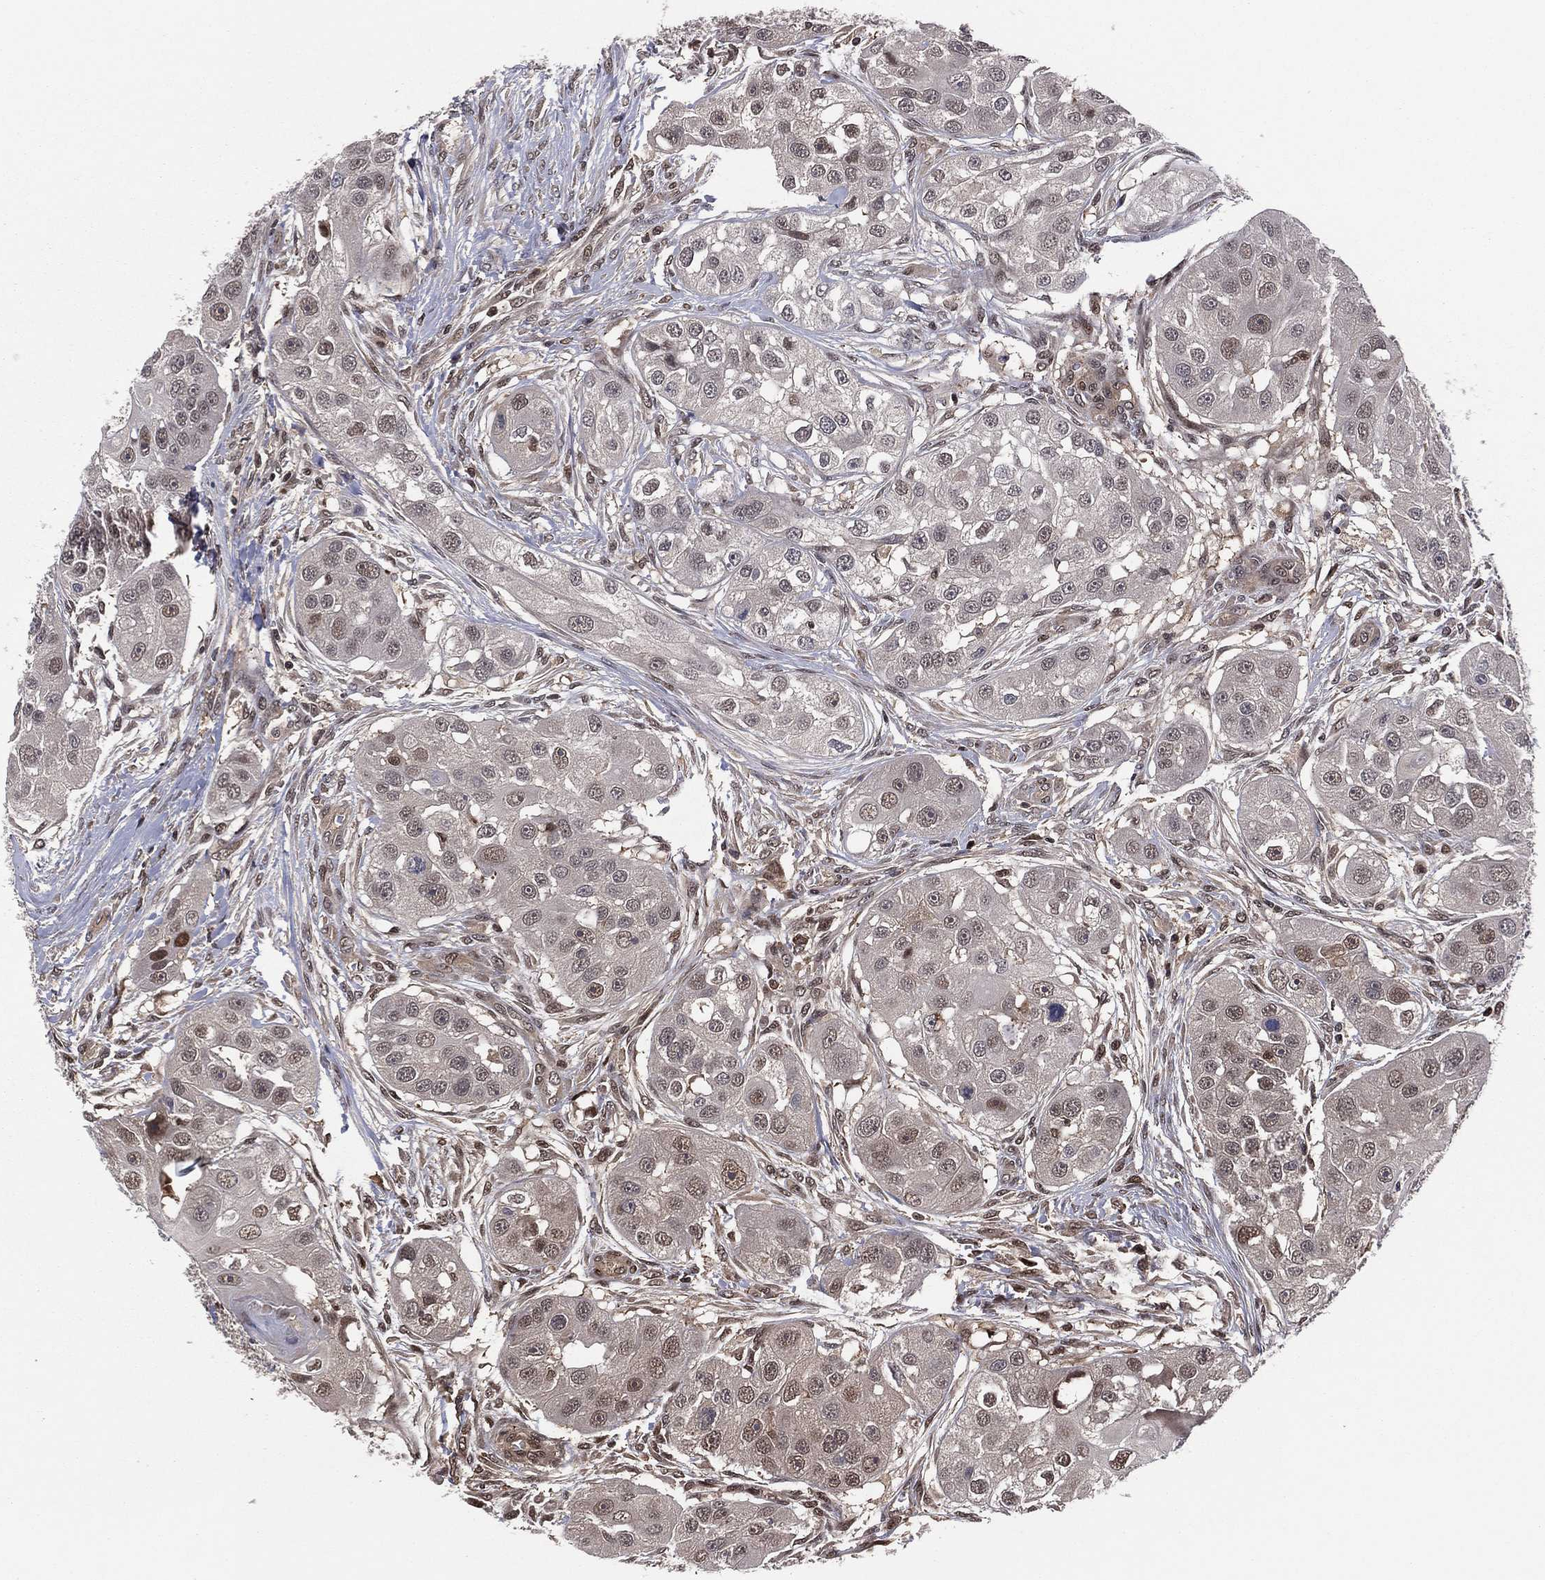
{"staining": {"intensity": "moderate", "quantity": "<25%", "location": "nuclear"}, "tissue": "head and neck cancer", "cell_type": "Tumor cells", "image_type": "cancer", "snomed": [{"axis": "morphology", "description": "Normal tissue, NOS"}, {"axis": "morphology", "description": "Squamous cell carcinoma, NOS"}, {"axis": "topography", "description": "Skeletal muscle"}, {"axis": "topography", "description": "Head-Neck"}], "caption": "There is low levels of moderate nuclear expression in tumor cells of head and neck cancer (squamous cell carcinoma), as demonstrated by immunohistochemical staining (brown color).", "gene": "ICOSLG", "patient": {"sex": "male", "age": 51}}